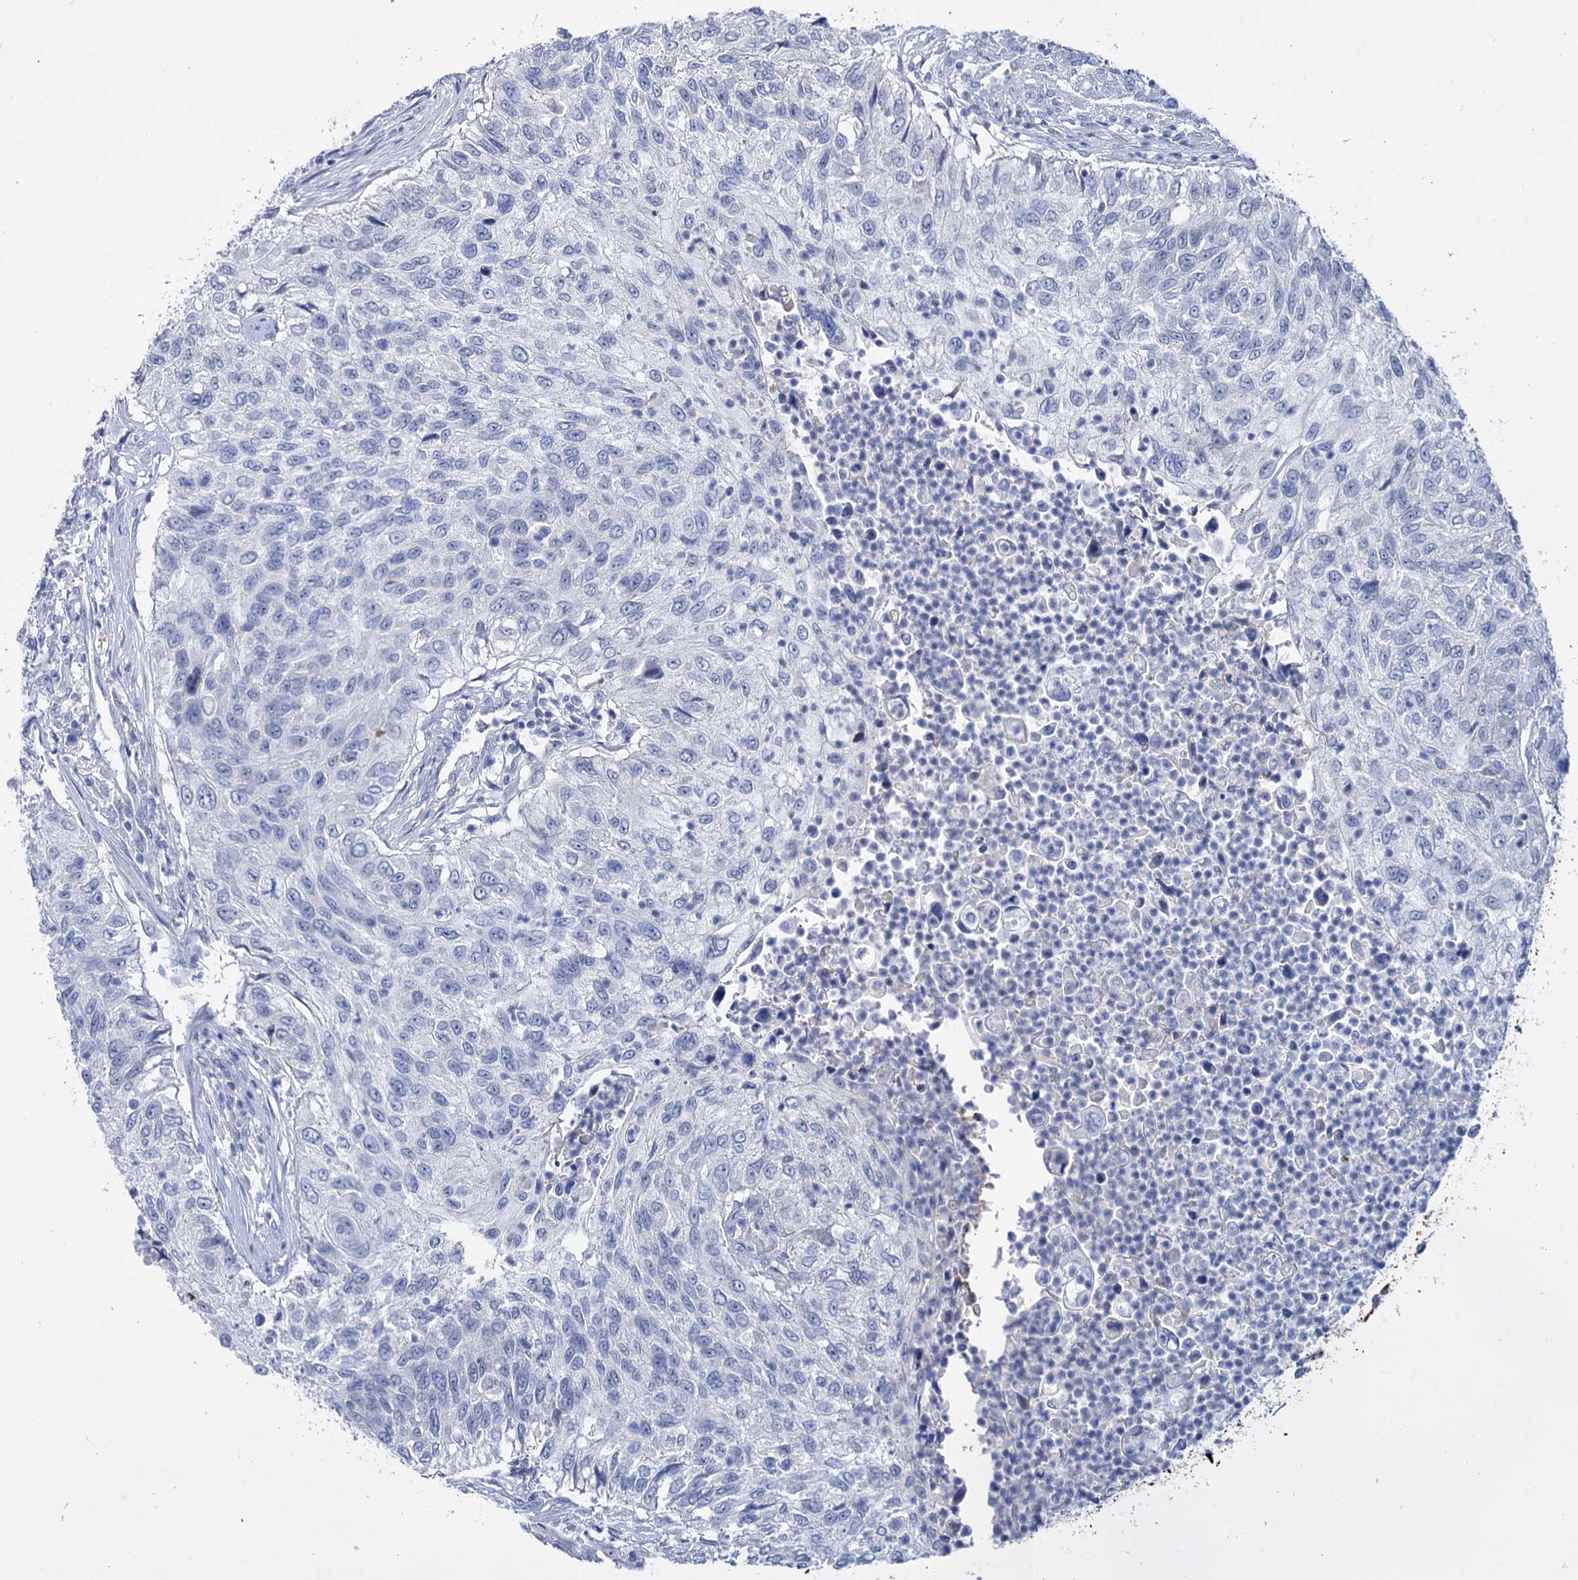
{"staining": {"intensity": "negative", "quantity": "none", "location": "none"}, "tissue": "urothelial cancer", "cell_type": "Tumor cells", "image_type": "cancer", "snomed": [{"axis": "morphology", "description": "Urothelial carcinoma, High grade"}, {"axis": "topography", "description": "Urinary bladder"}], "caption": "High-grade urothelial carcinoma stained for a protein using immunohistochemistry (IHC) shows no positivity tumor cells.", "gene": "LYZL4", "patient": {"sex": "female", "age": 60}}